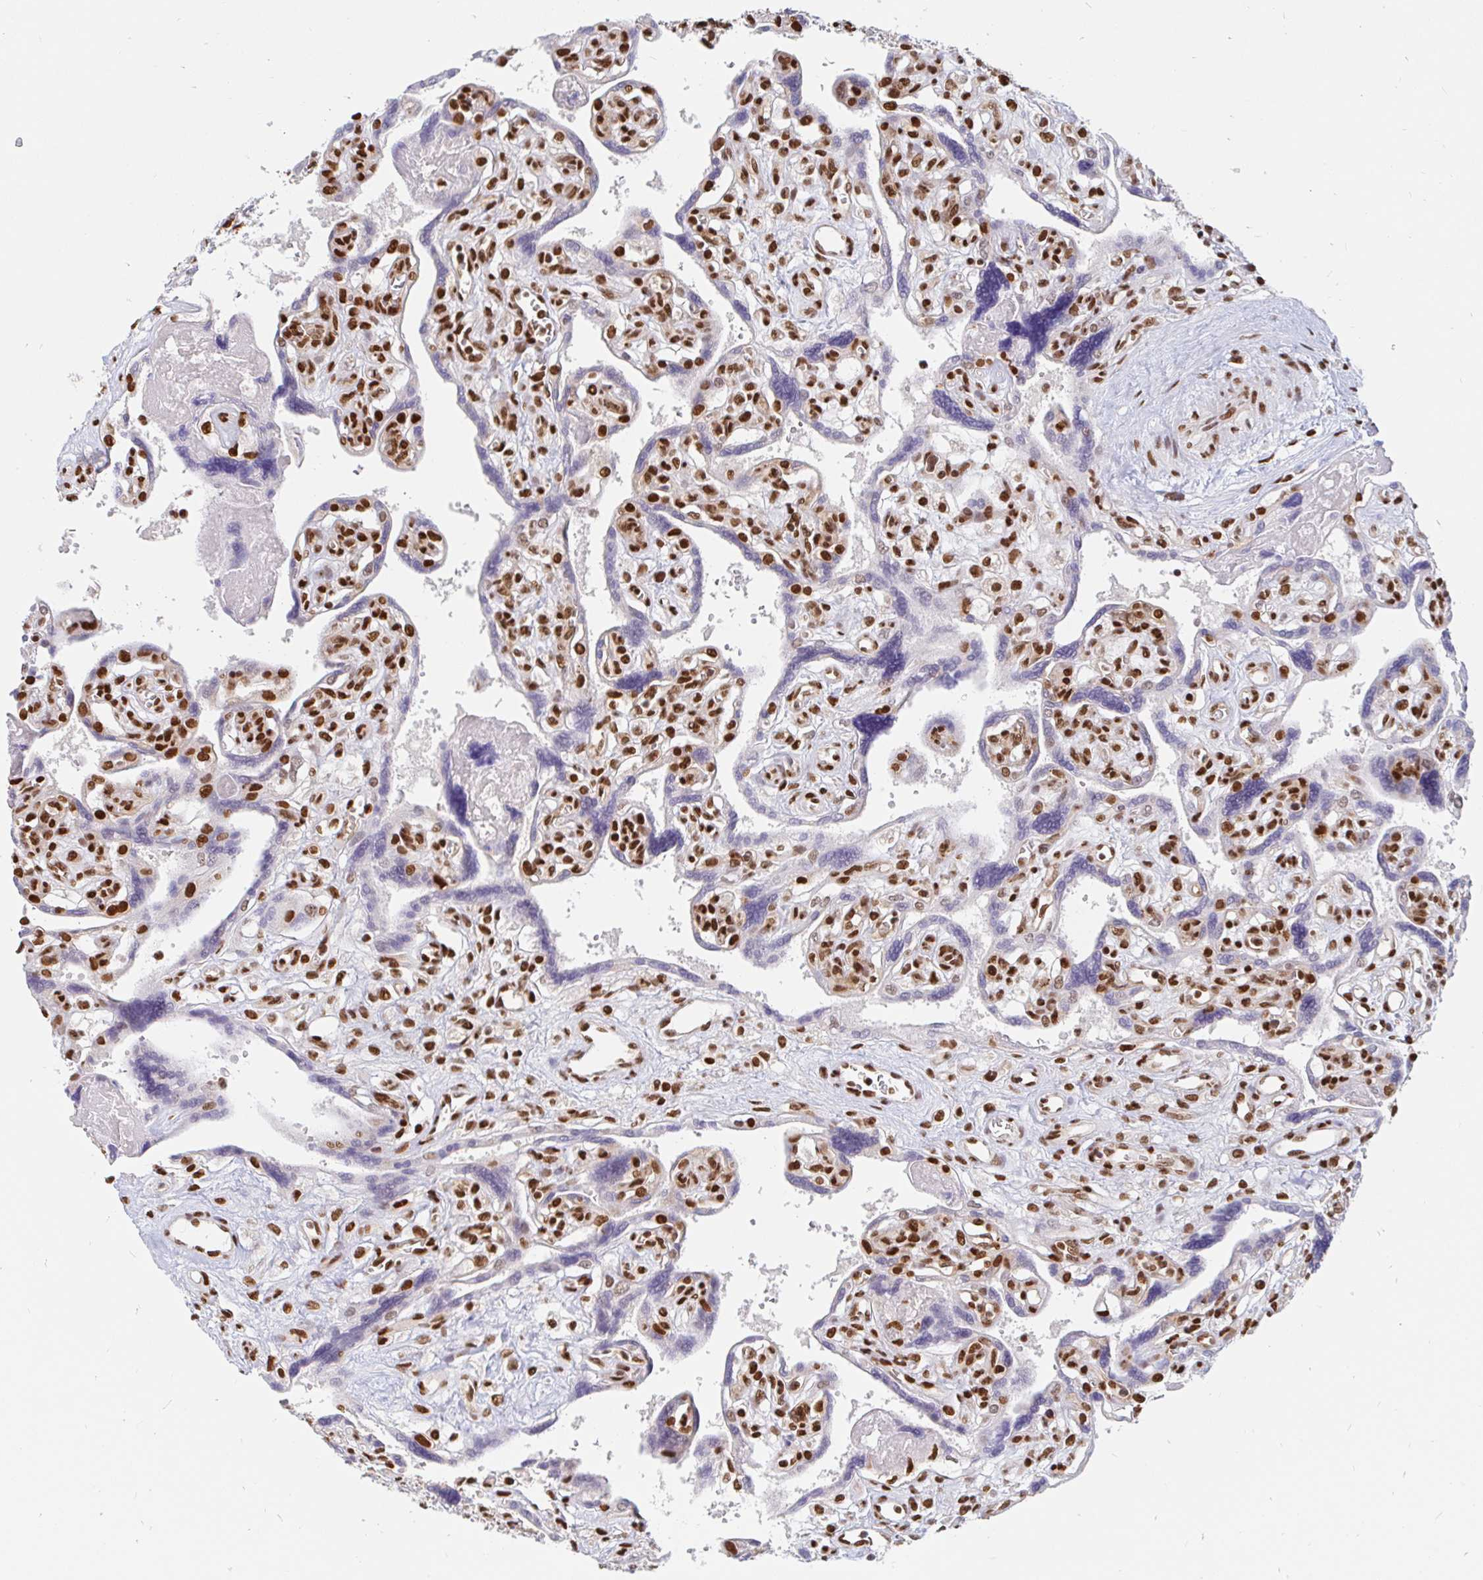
{"staining": {"intensity": "strong", "quantity": "25%-75%", "location": "nuclear"}, "tissue": "placenta", "cell_type": "Trophoblastic cells", "image_type": "normal", "snomed": [{"axis": "morphology", "description": "Normal tissue, NOS"}, {"axis": "topography", "description": "Placenta"}], "caption": "Immunohistochemical staining of benign placenta demonstrates high levels of strong nuclear positivity in about 25%-75% of trophoblastic cells. (brown staining indicates protein expression, while blue staining denotes nuclei).", "gene": "RBMXL1", "patient": {"sex": "female", "age": 39}}